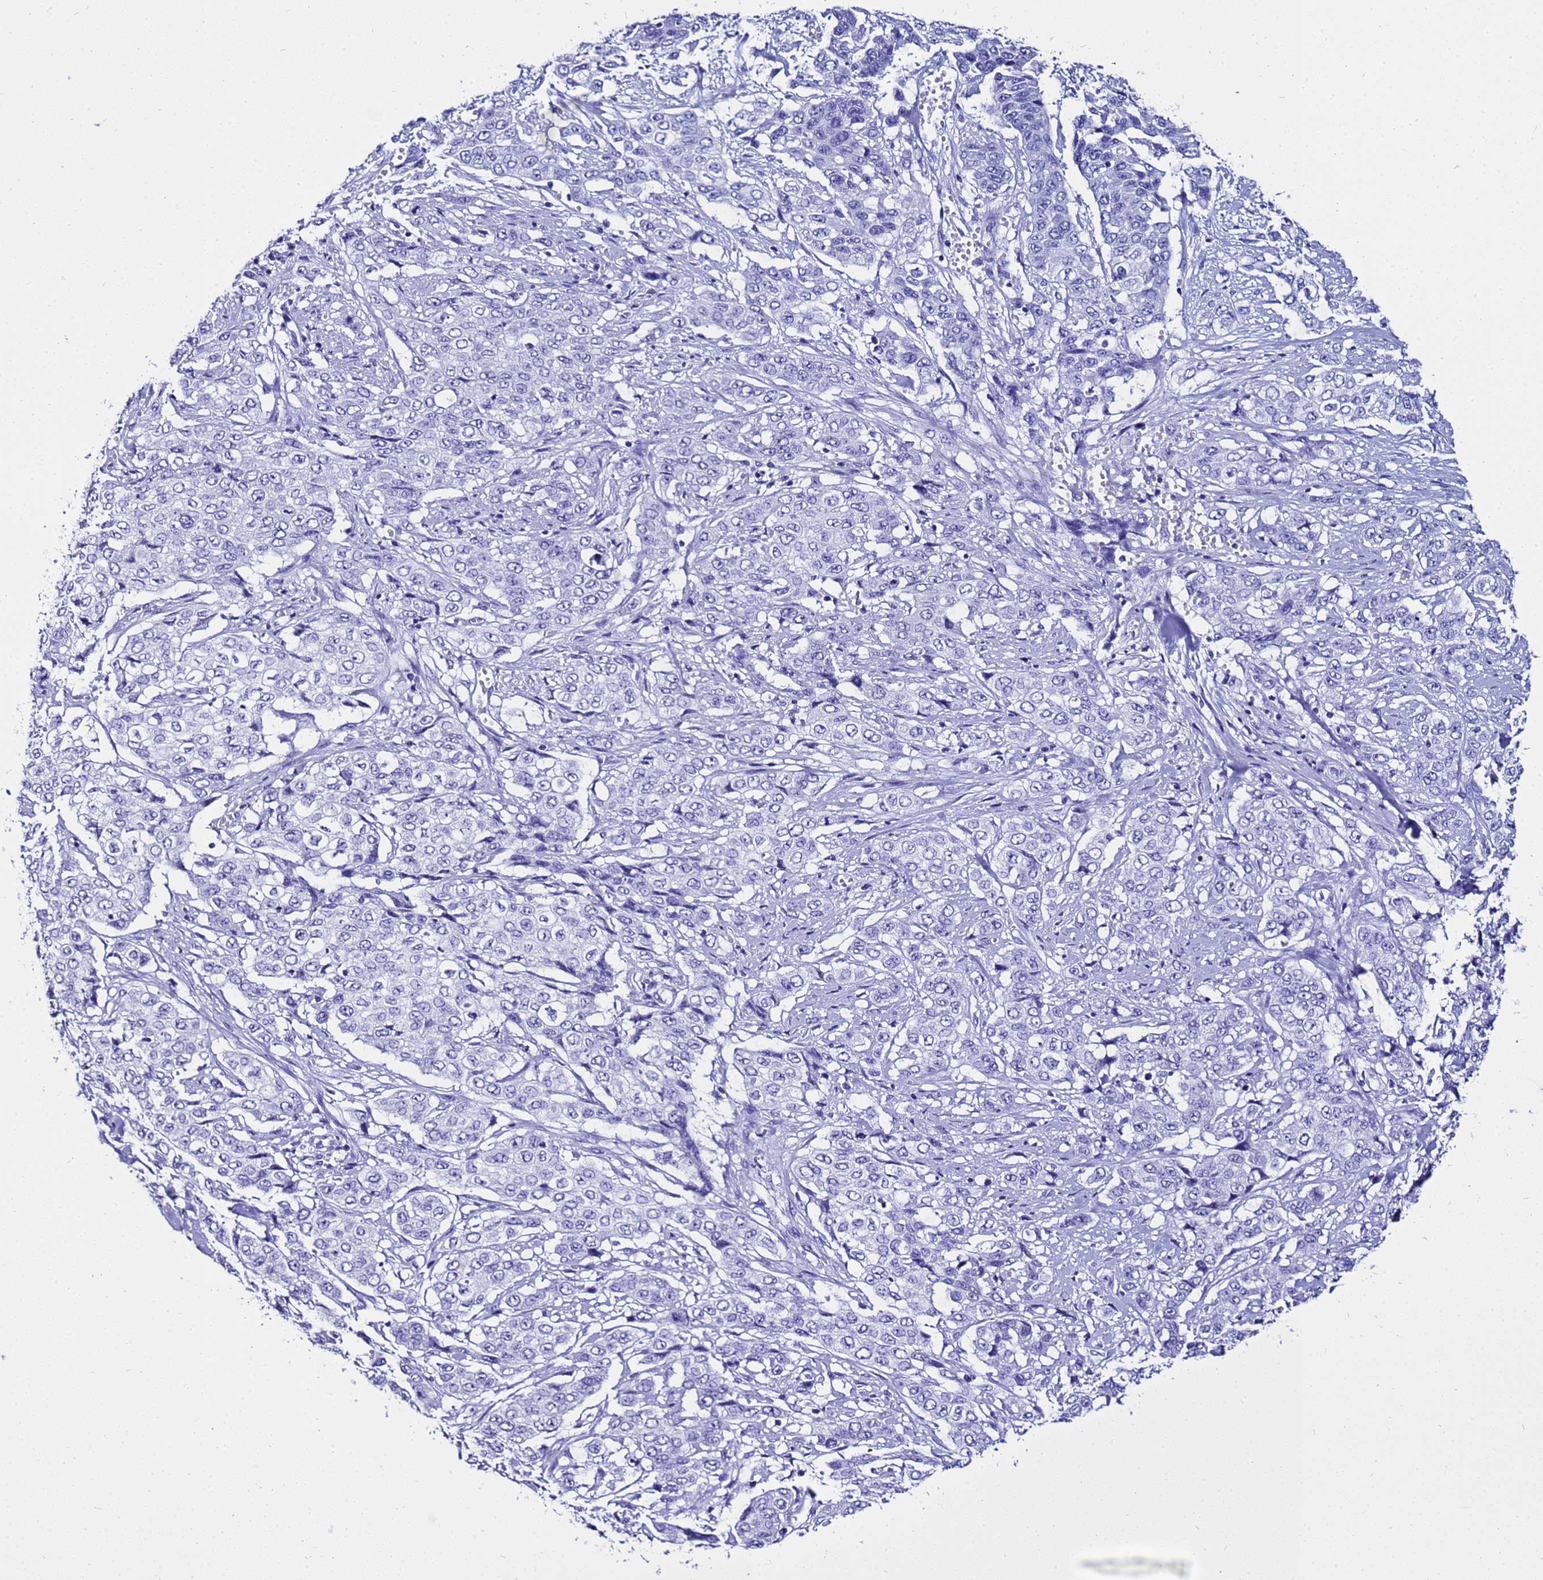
{"staining": {"intensity": "negative", "quantity": "none", "location": "none"}, "tissue": "stomach cancer", "cell_type": "Tumor cells", "image_type": "cancer", "snomed": [{"axis": "morphology", "description": "Adenocarcinoma, NOS"}, {"axis": "topography", "description": "Stomach, upper"}], "caption": "Stomach cancer stained for a protein using immunohistochemistry (IHC) displays no staining tumor cells.", "gene": "LIPF", "patient": {"sex": "male", "age": 62}}